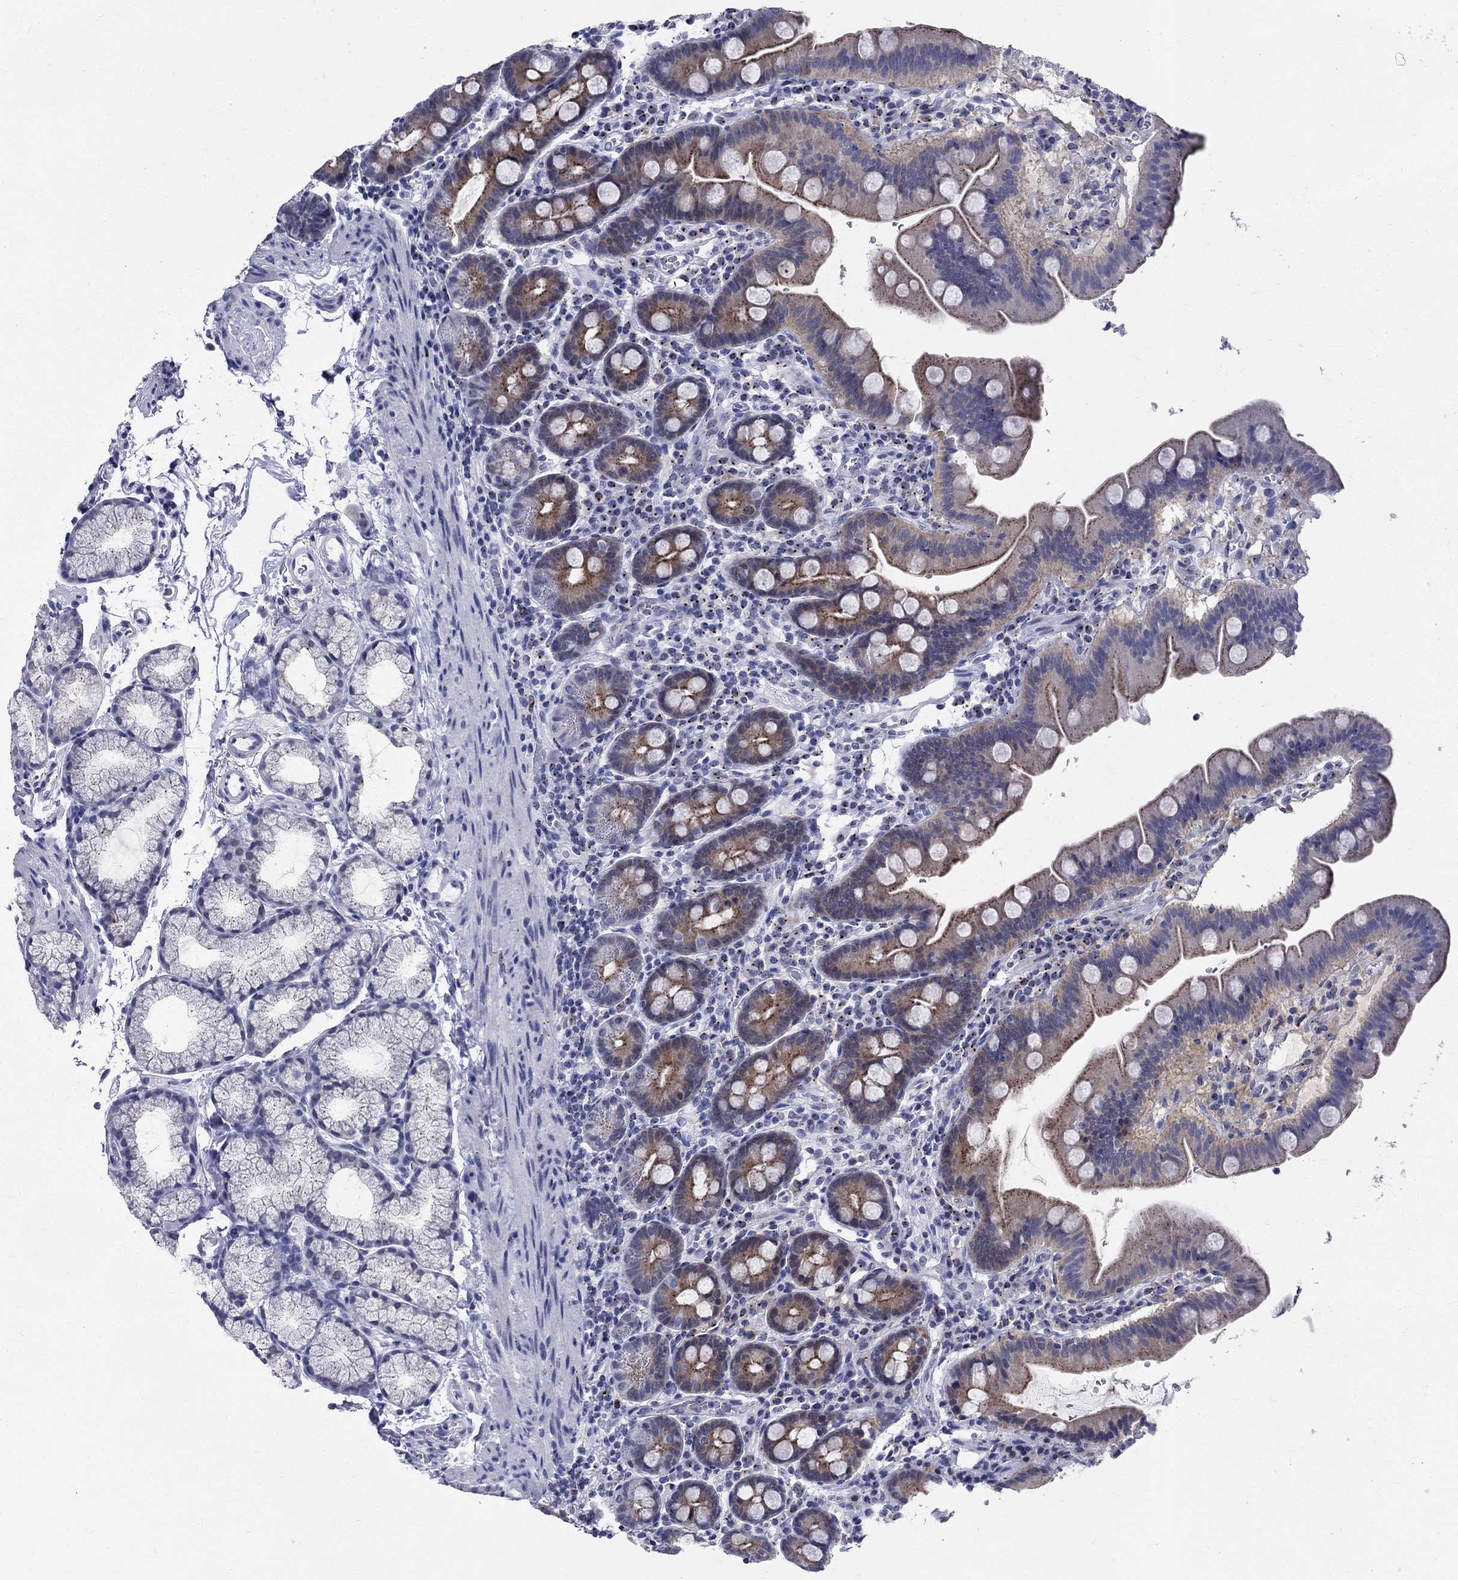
{"staining": {"intensity": "moderate", "quantity": "25%-75%", "location": "cytoplasmic/membranous"}, "tissue": "duodenum", "cell_type": "Glandular cells", "image_type": "normal", "snomed": [{"axis": "morphology", "description": "Normal tissue, NOS"}, {"axis": "topography", "description": "Duodenum"}], "caption": "Brown immunohistochemical staining in unremarkable human duodenum reveals moderate cytoplasmic/membranous expression in approximately 25%-75% of glandular cells. The protein is stained brown, and the nuclei are stained in blue (DAB (3,3'-diaminobenzidine) IHC with brightfield microscopy, high magnification).", "gene": "CEP43", "patient": {"sex": "male", "age": 59}}